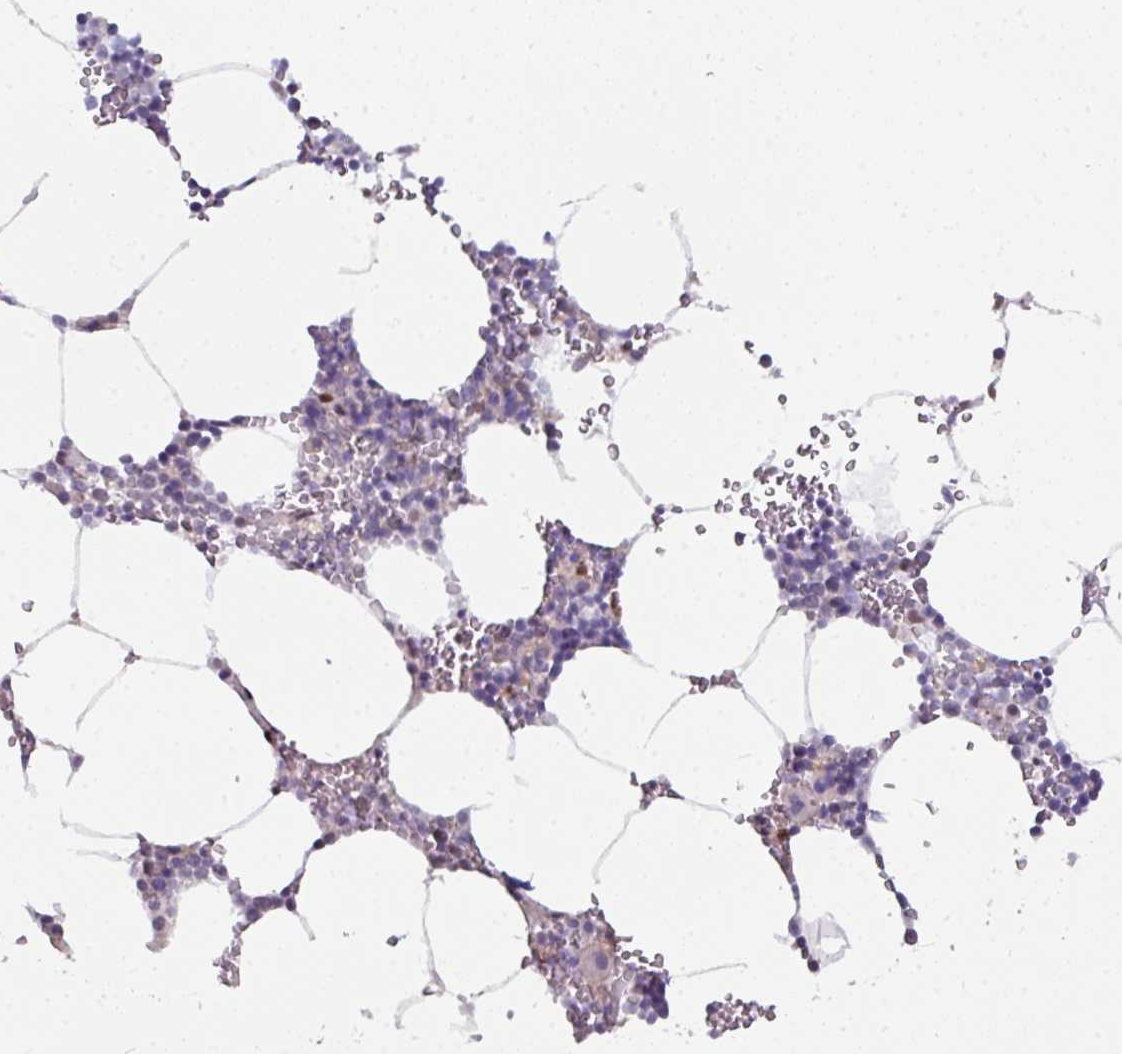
{"staining": {"intensity": "negative", "quantity": "none", "location": "none"}, "tissue": "bone marrow", "cell_type": "Hematopoietic cells", "image_type": "normal", "snomed": [{"axis": "morphology", "description": "Normal tissue, NOS"}, {"axis": "topography", "description": "Bone marrow"}], "caption": "A high-resolution image shows immunohistochemistry staining of unremarkable bone marrow, which reveals no significant positivity in hematopoietic cells. Brightfield microscopy of IHC stained with DAB (brown) and hematoxylin (blue), captured at high magnification.", "gene": "SWSAP1", "patient": {"sex": "male", "age": 70}}